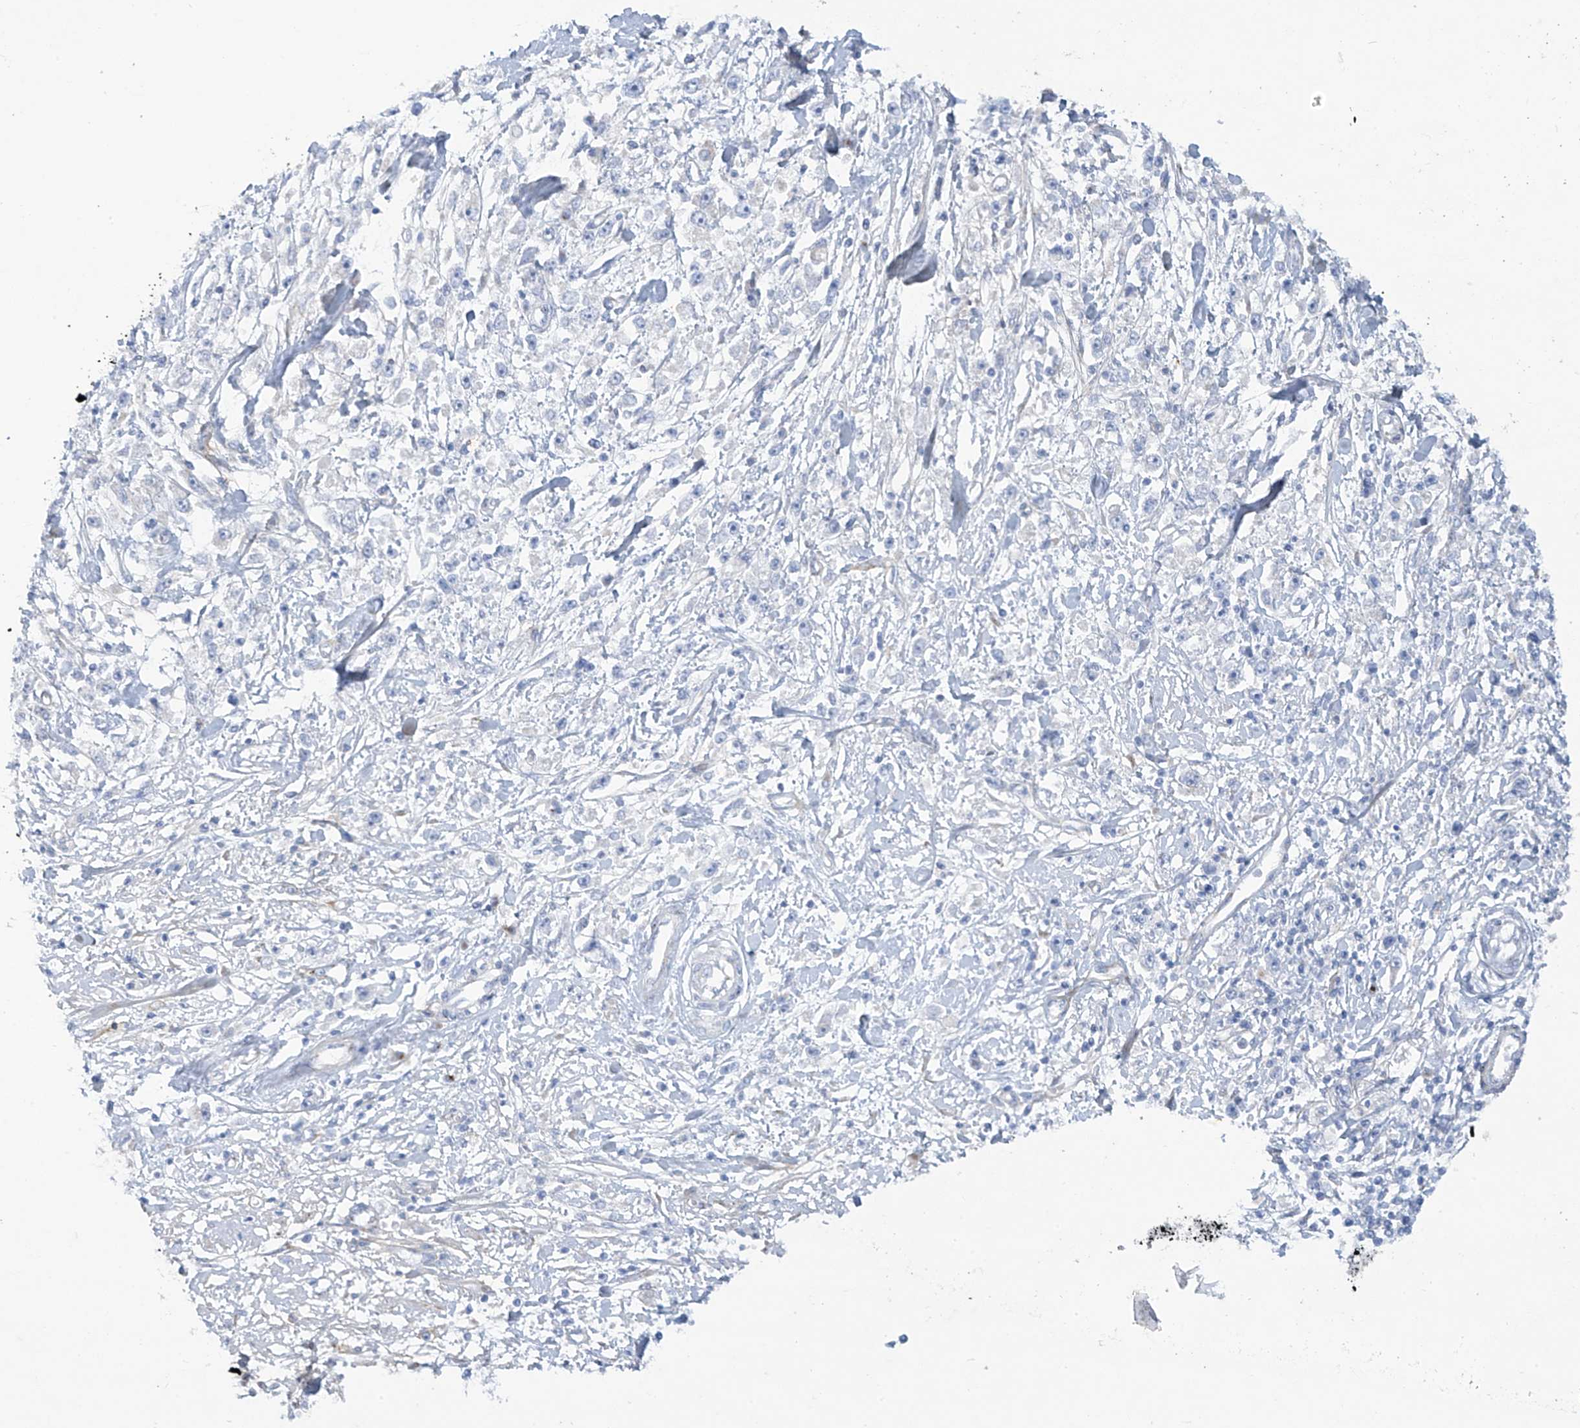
{"staining": {"intensity": "negative", "quantity": "none", "location": "none"}, "tissue": "stomach cancer", "cell_type": "Tumor cells", "image_type": "cancer", "snomed": [{"axis": "morphology", "description": "Adenocarcinoma, NOS"}, {"axis": "topography", "description": "Stomach"}], "caption": "Stomach adenocarcinoma stained for a protein using IHC shows no expression tumor cells.", "gene": "TRMT2B", "patient": {"sex": "female", "age": 59}}